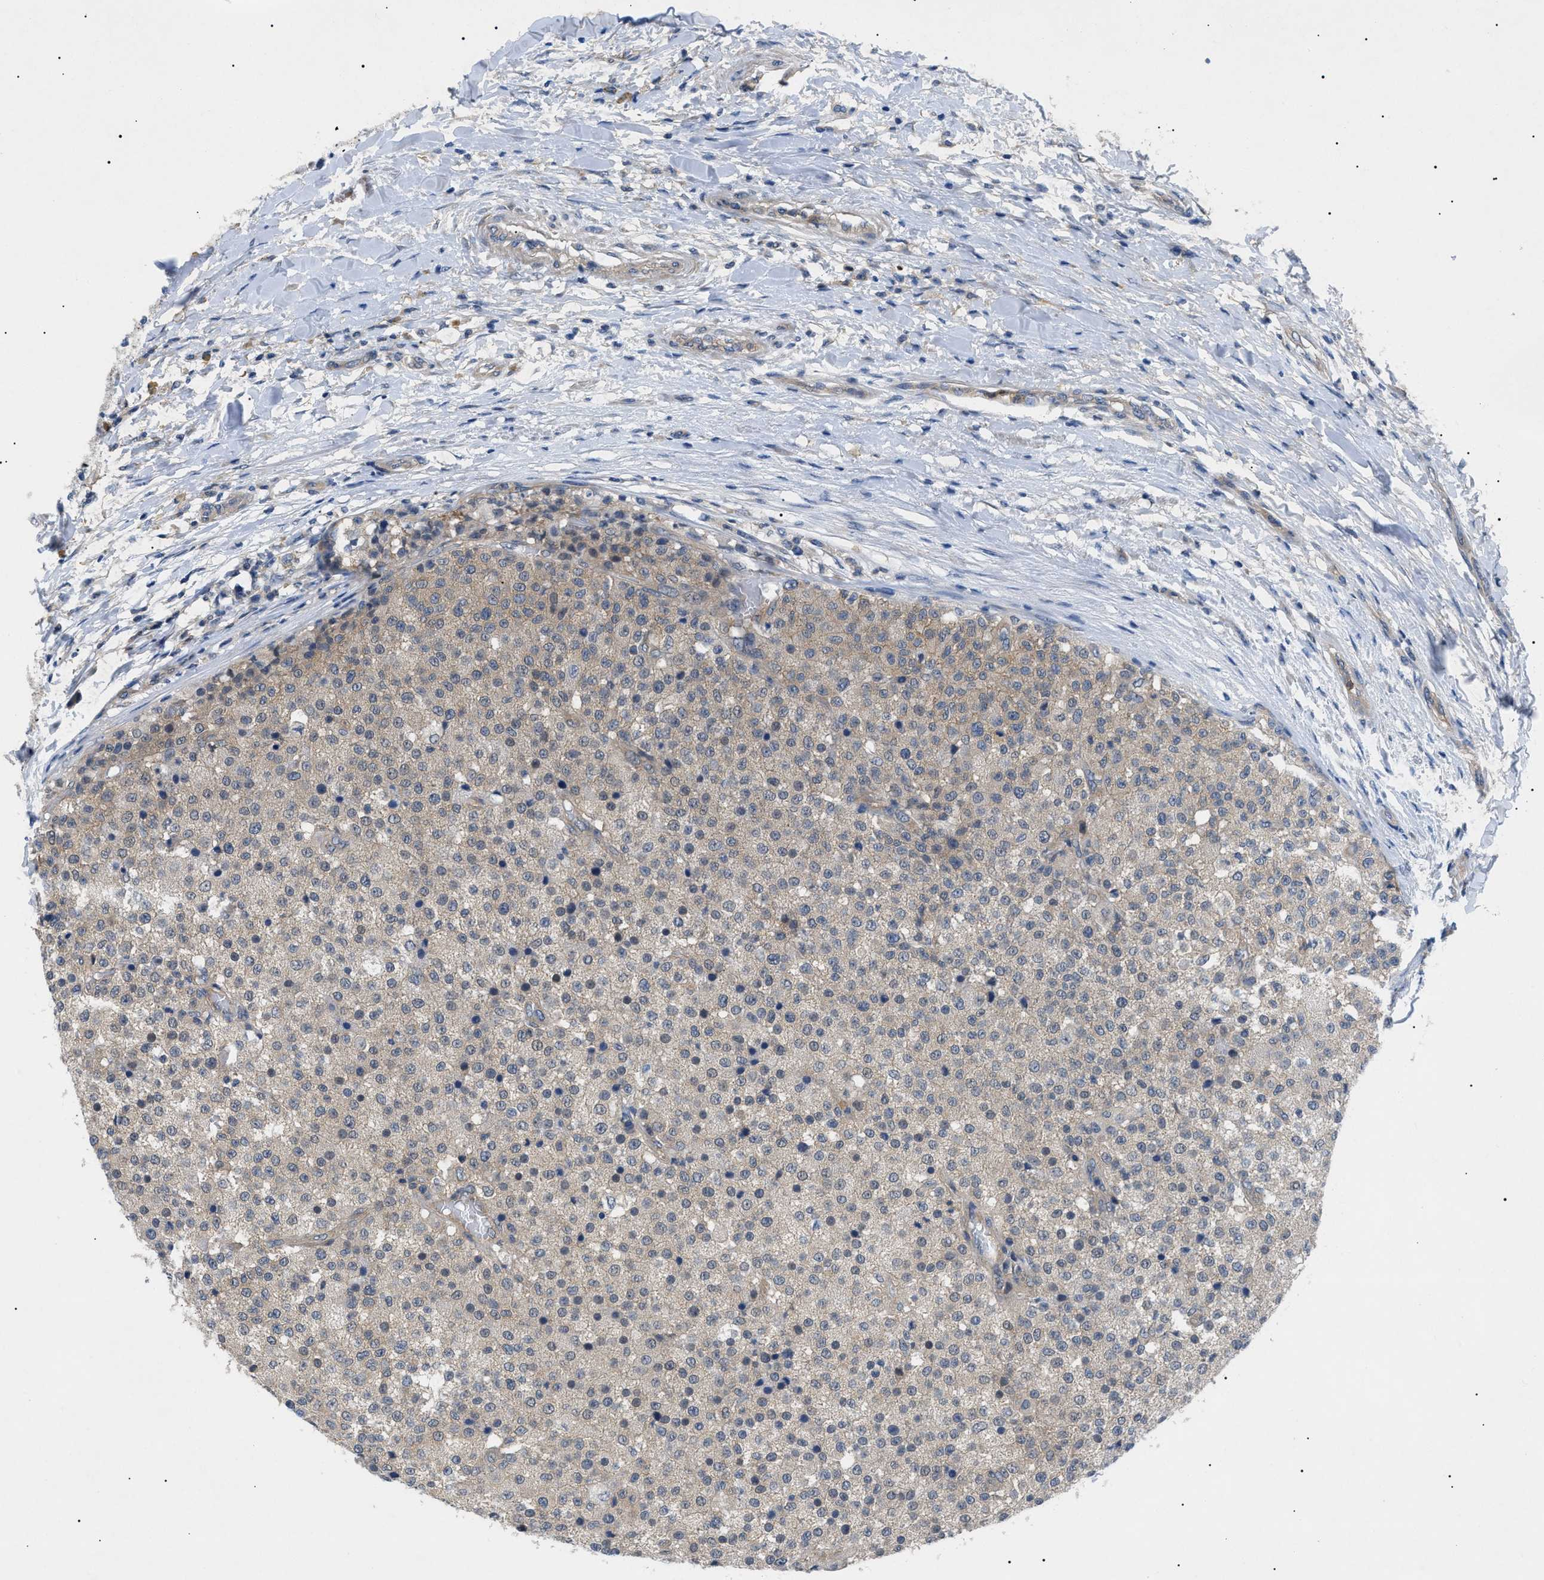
{"staining": {"intensity": "weak", "quantity": ">75%", "location": "cytoplasmic/membranous"}, "tissue": "testis cancer", "cell_type": "Tumor cells", "image_type": "cancer", "snomed": [{"axis": "morphology", "description": "Seminoma, NOS"}, {"axis": "topography", "description": "Testis"}], "caption": "IHC (DAB) staining of human testis cancer (seminoma) shows weak cytoplasmic/membranous protein positivity in approximately >75% of tumor cells.", "gene": "RIPK1", "patient": {"sex": "male", "age": 59}}